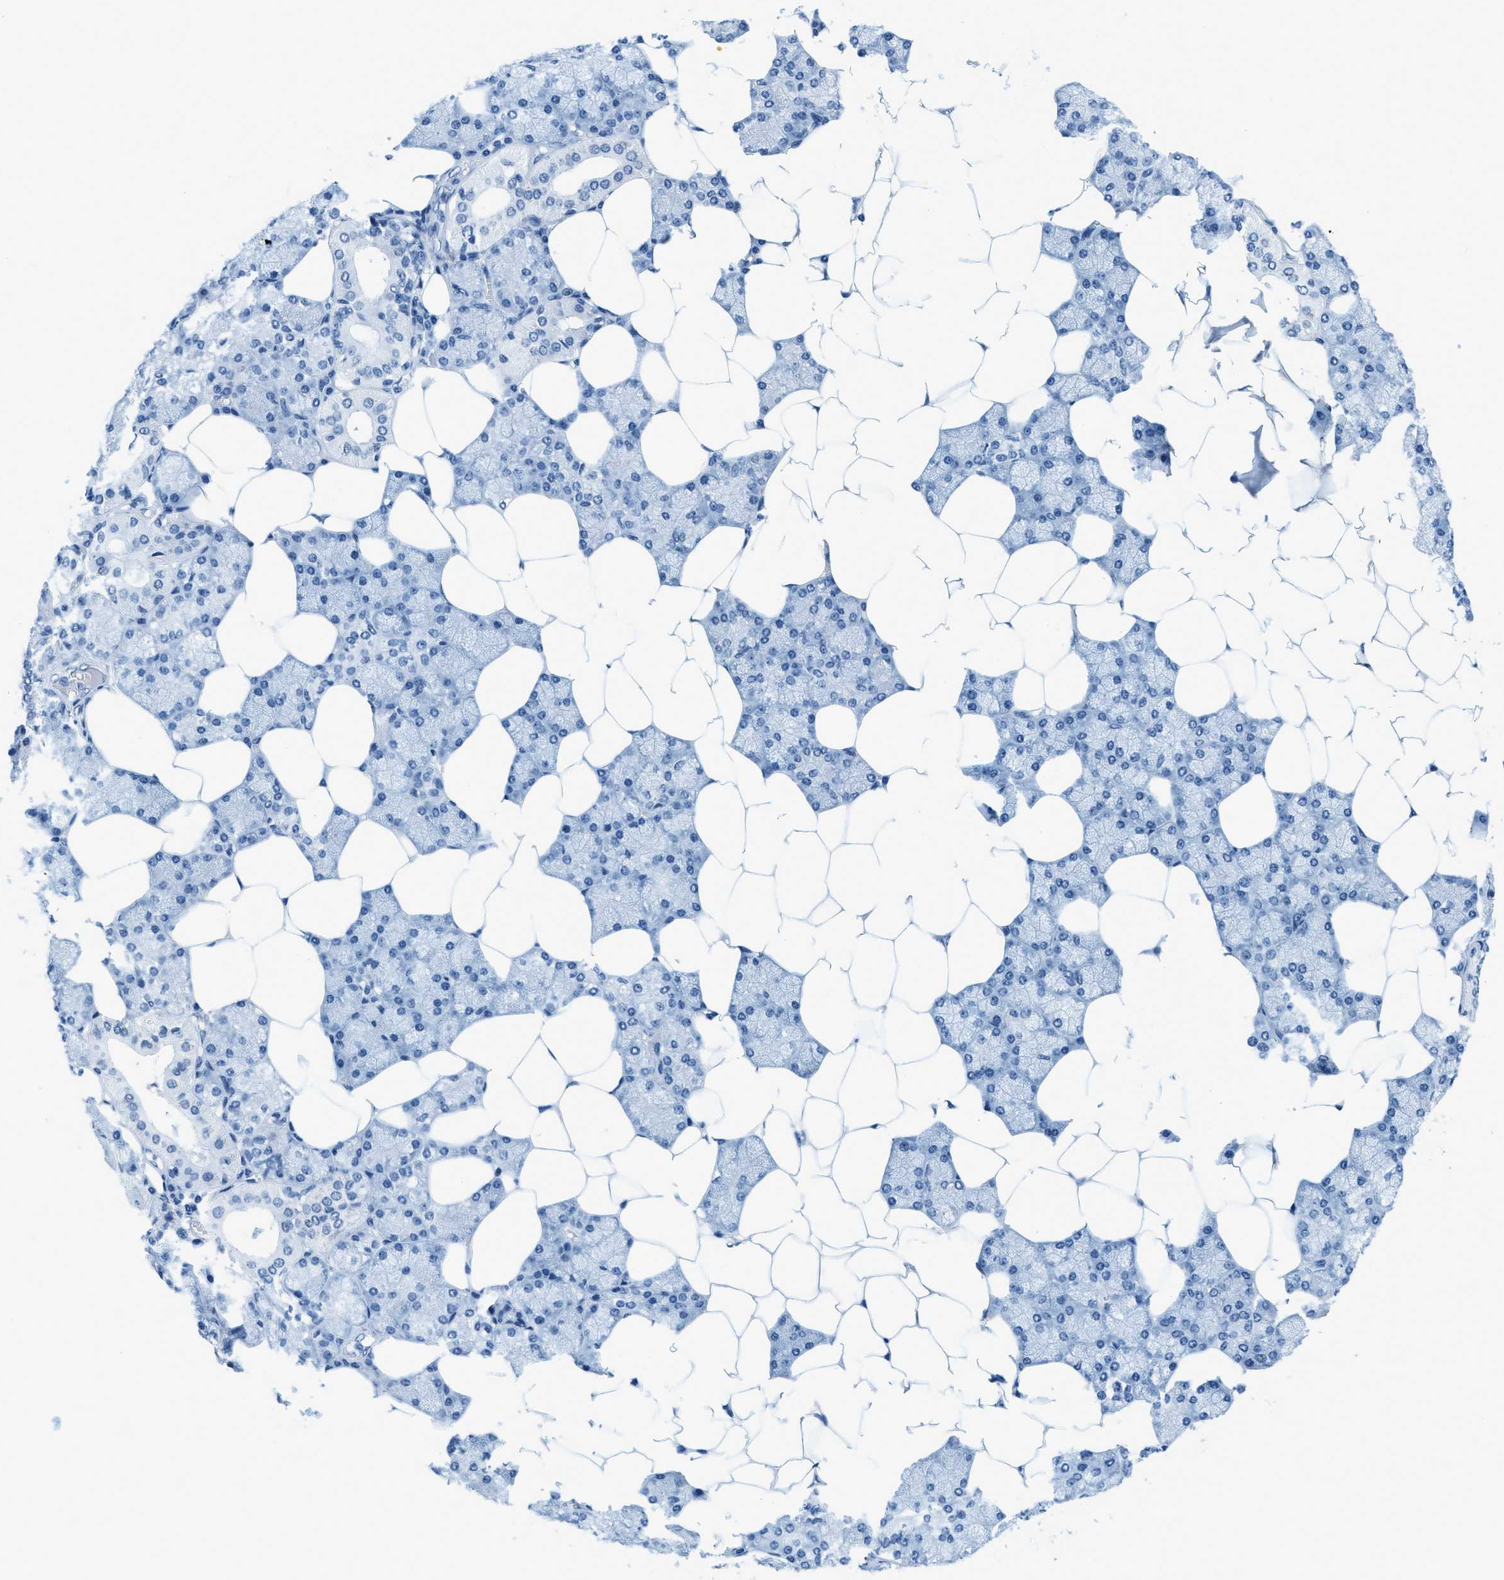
{"staining": {"intensity": "negative", "quantity": "none", "location": "none"}, "tissue": "salivary gland", "cell_type": "Glandular cells", "image_type": "normal", "snomed": [{"axis": "morphology", "description": "Normal tissue, NOS"}, {"axis": "topography", "description": "Salivary gland"}], "caption": "The immunohistochemistry histopathology image has no significant positivity in glandular cells of salivary gland. (DAB (3,3'-diaminobenzidine) immunohistochemistry, high magnification).", "gene": "PLA2G2A", "patient": {"sex": "male", "age": 62}}